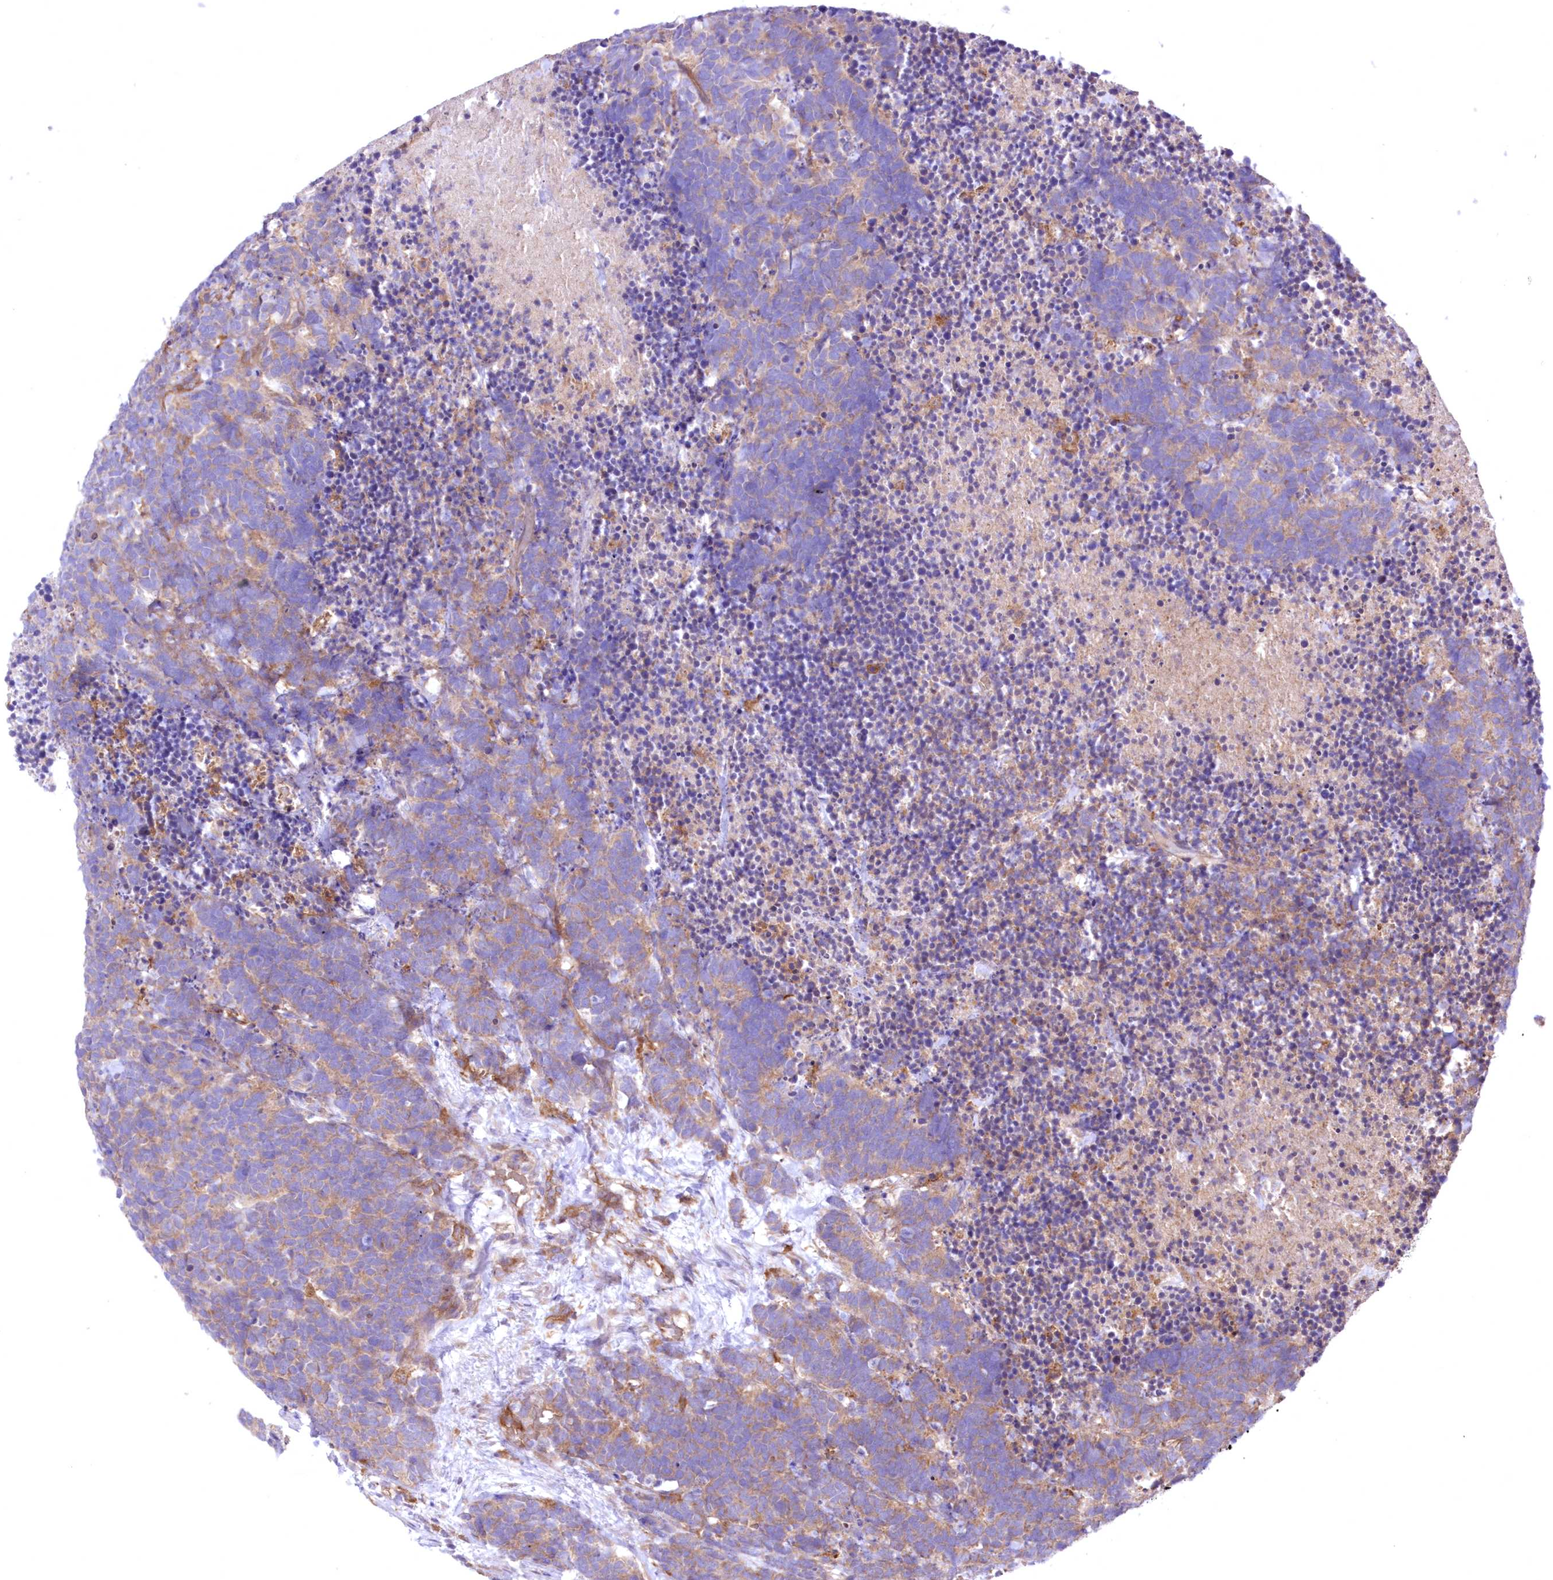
{"staining": {"intensity": "weak", "quantity": "25%-75%", "location": "cytoplasmic/membranous"}, "tissue": "carcinoid", "cell_type": "Tumor cells", "image_type": "cancer", "snomed": [{"axis": "morphology", "description": "Carcinoma, NOS"}, {"axis": "morphology", "description": "Carcinoid, malignant, NOS"}, {"axis": "topography", "description": "Urinary bladder"}], "caption": "DAB (3,3'-diaminobenzidine) immunohistochemical staining of human carcinoid reveals weak cytoplasmic/membranous protein positivity in about 25%-75% of tumor cells.", "gene": "FCHO2", "patient": {"sex": "male", "age": 57}}